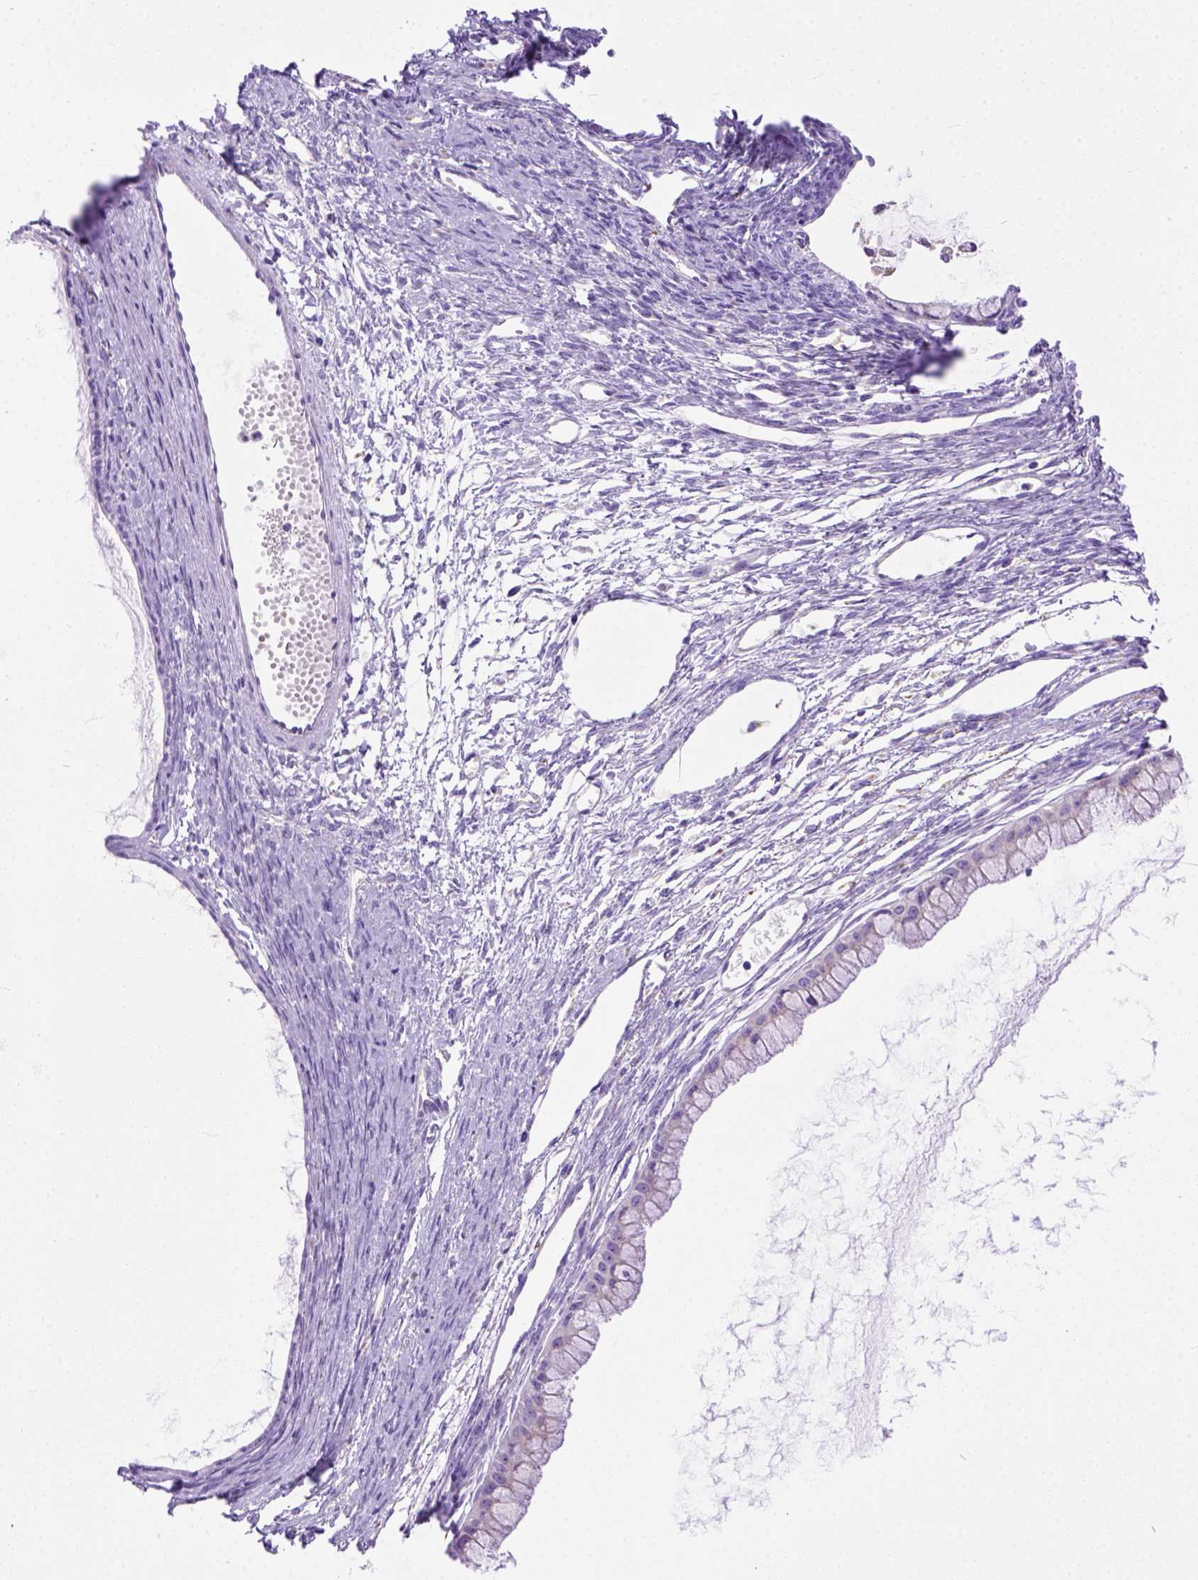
{"staining": {"intensity": "weak", "quantity": ">75%", "location": "cytoplasmic/membranous"}, "tissue": "ovarian cancer", "cell_type": "Tumor cells", "image_type": "cancer", "snomed": [{"axis": "morphology", "description": "Cystadenocarcinoma, mucinous, NOS"}, {"axis": "topography", "description": "Ovary"}], "caption": "This histopathology image displays ovarian mucinous cystadenocarcinoma stained with IHC to label a protein in brown. The cytoplasmic/membranous of tumor cells show weak positivity for the protein. Nuclei are counter-stained blue.", "gene": "PLK4", "patient": {"sex": "female", "age": 41}}